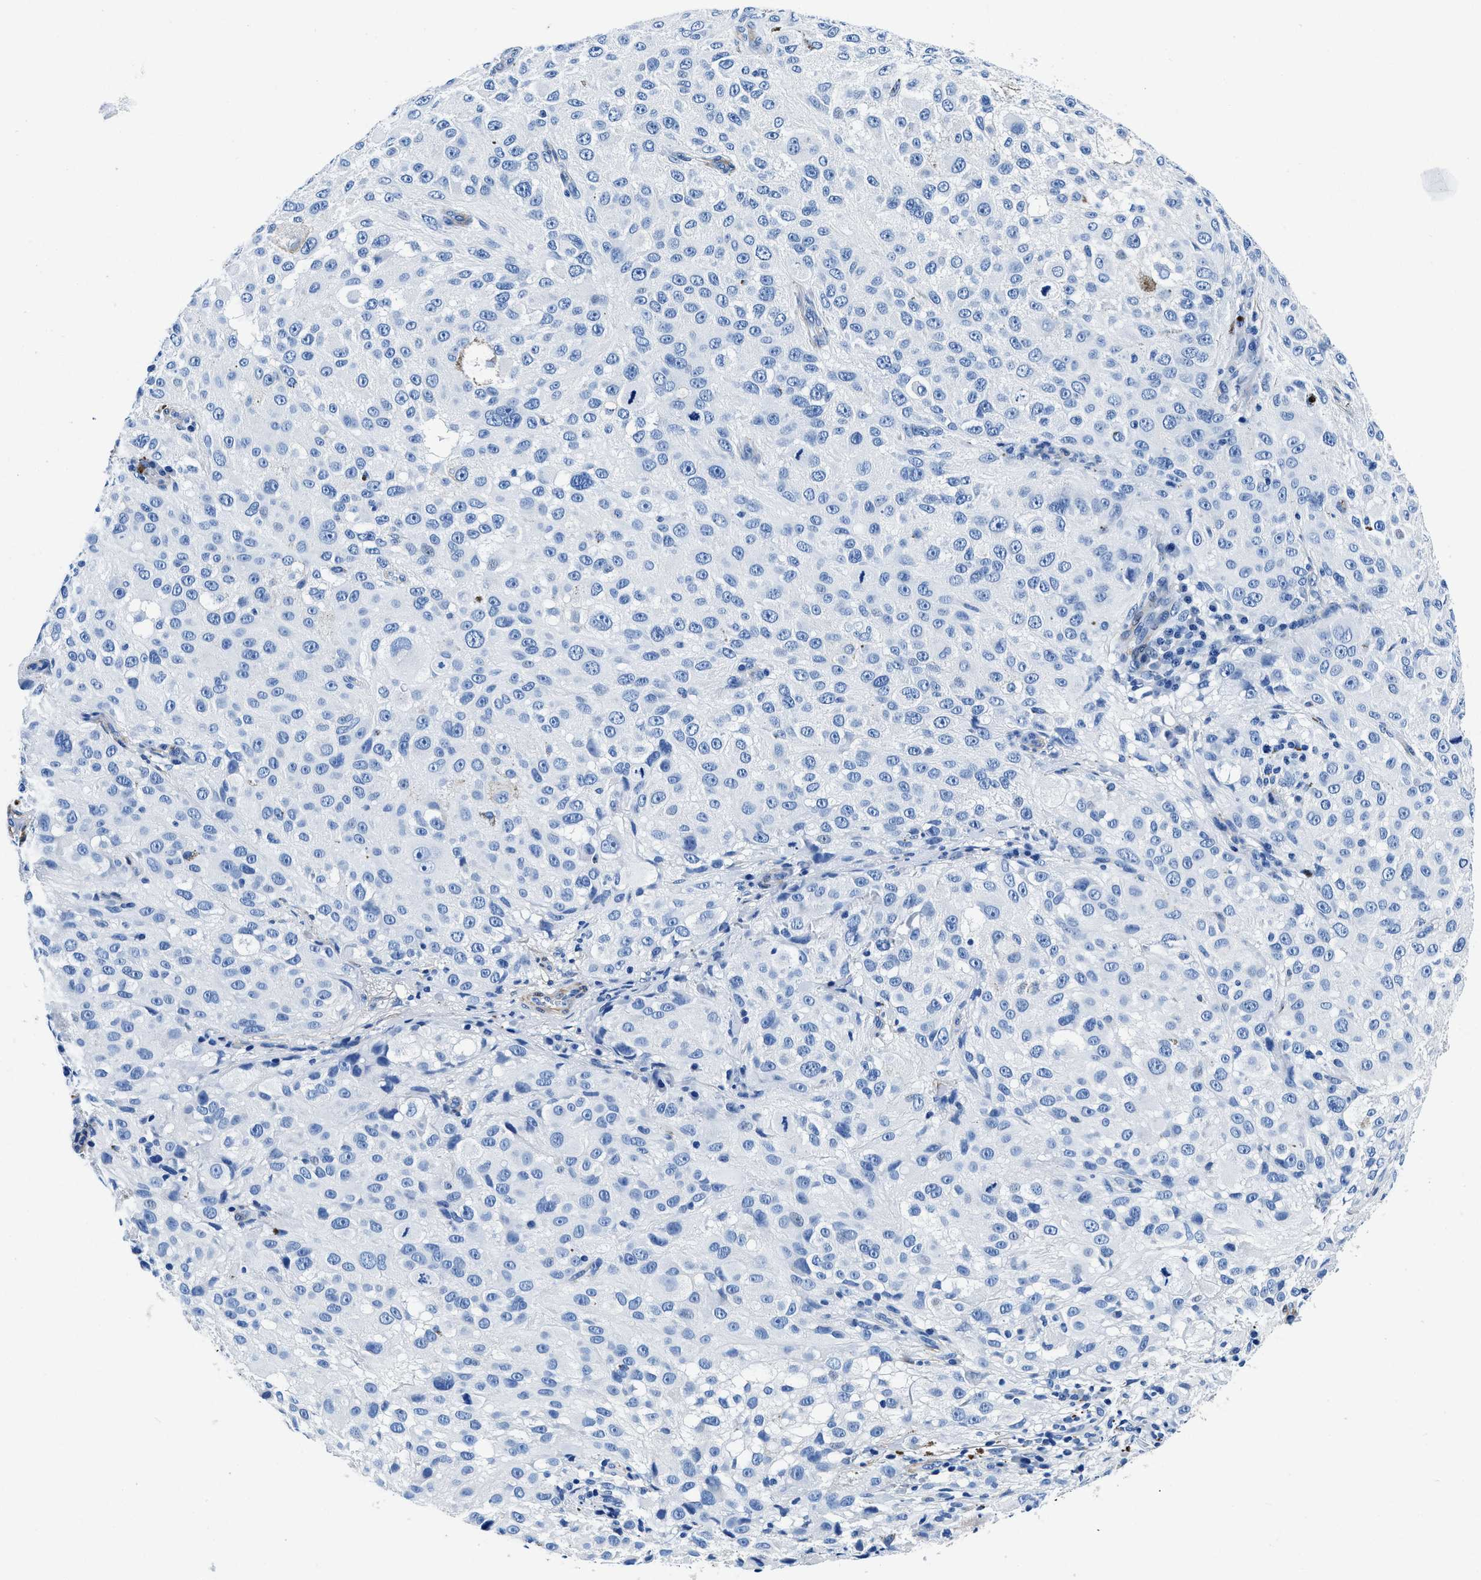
{"staining": {"intensity": "negative", "quantity": "none", "location": "none"}, "tissue": "melanoma", "cell_type": "Tumor cells", "image_type": "cancer", "snomed": [{"axis": "morphology", "description": "Necrosis, NOS"}, {"axis": "morphology", "description": "Malignant melanoma, NOS"}, {"axis": "topography", "description": "Skin"}], "caption": "This is an immunohistochemistry (IHC) micrograph of human malignant melanoma. There is no positivity in tumor cells.", "gene": "TEX261", "patient": {"sex": "female", "age": 87}}